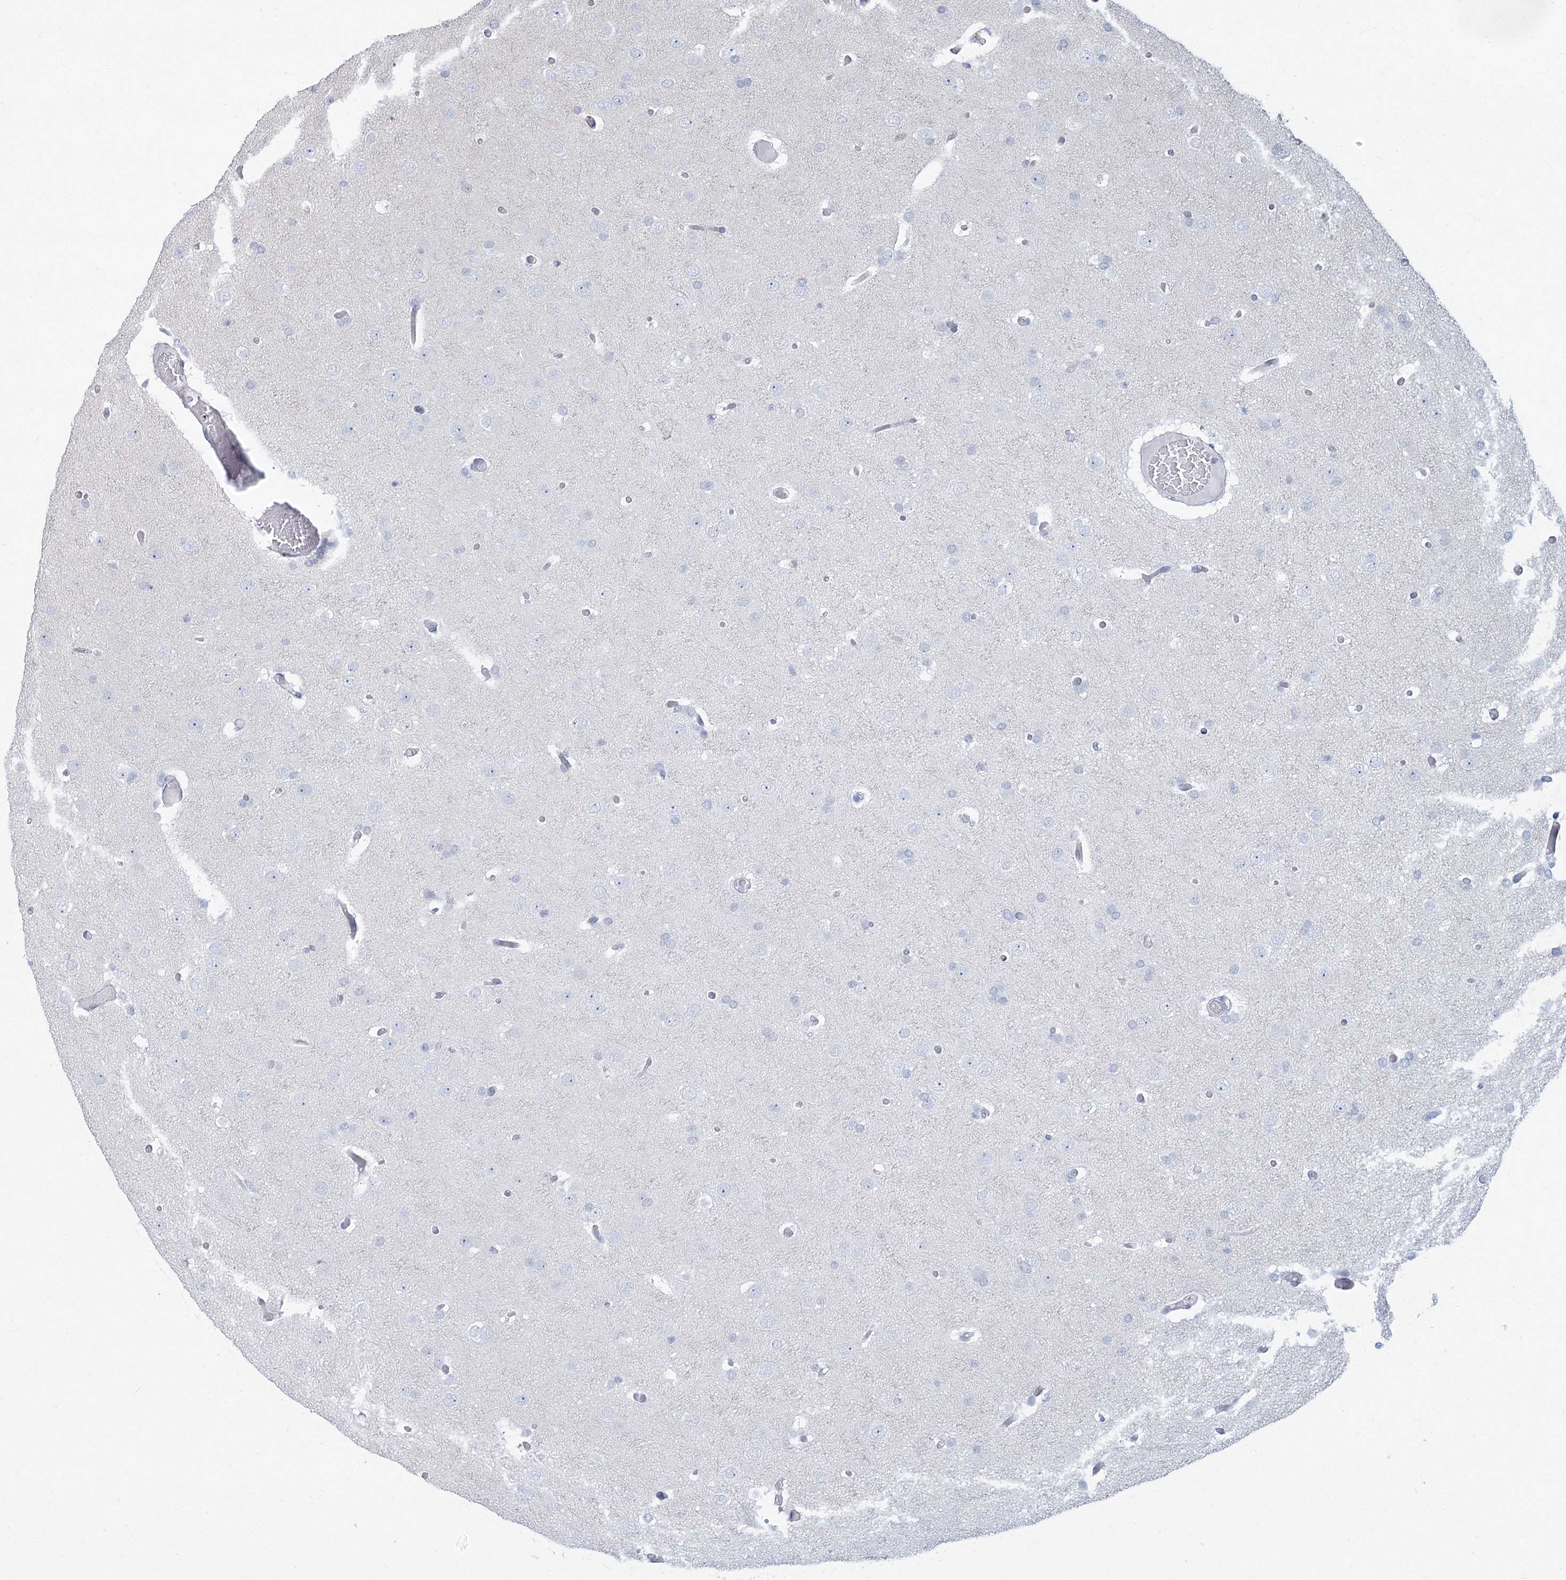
{"staining": {"intensity": "negative", "quantity": "none", "location": "none"}, "tissue": "glioma", "cell_type": "Tumor cells", "image_type": "cancer", "snomed": [{"axis": "morphology", "description": "Glioma, malignant, High grade"}, {"axis": "topography", "description": "Cerebral cortex"}], "caption": "High power microscopy photomicrograph of an IHC histopathology image of glioma, revealing no significant positivity in tumor cells. (DAB (3,3'-diaminobenzidine) immunohistochemistry (IHC), high magnification).", "gene": "ABITRAM", "patient": {"sex": "female", "age": 36}}